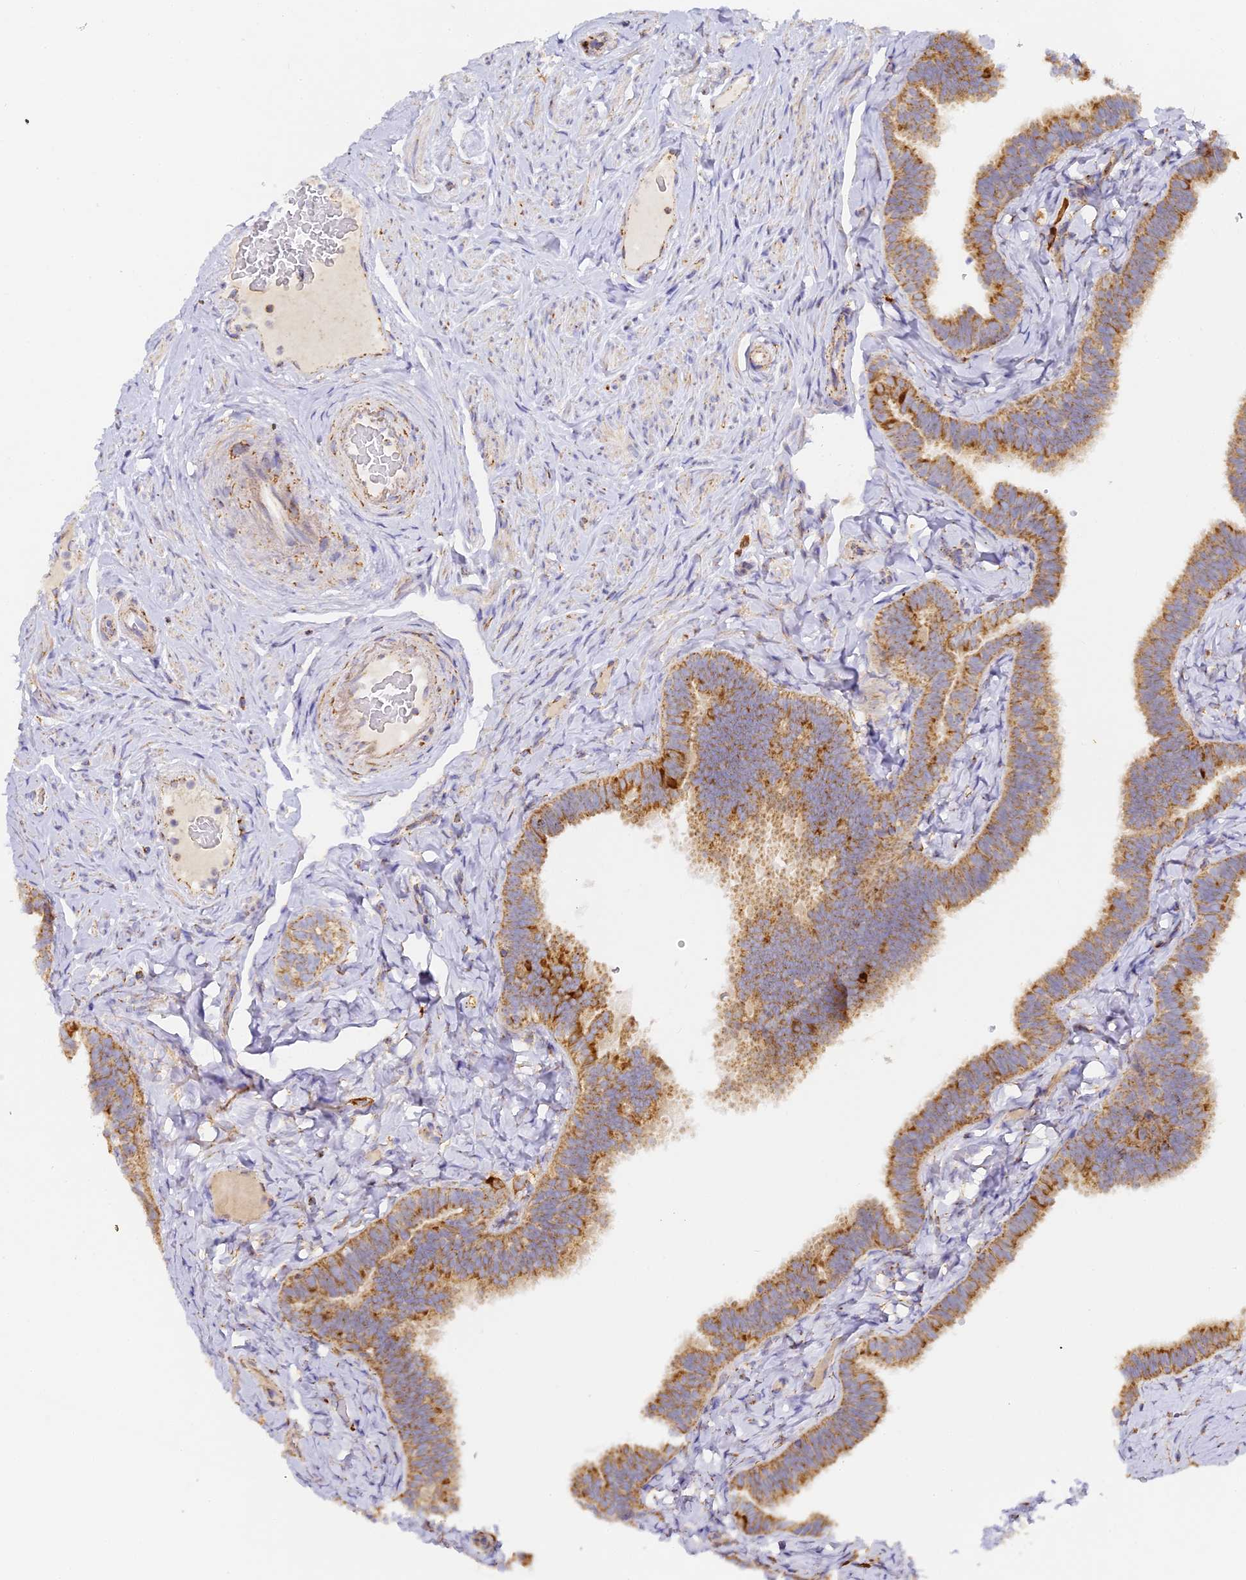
{"staining": {"intensity": "strong", "quantity": ">75%", "location": "cytoplasmic/membranous"}, "tissue": "fallopian tube", "cell_type": "Glandular cells", "image_type": "normal", "snomed": [{"axis": "morphology", "description": "Normal tissue, NOS"}, {"axis": "topography", "description": "Fallopian tube"}], "caption": "Protein staining of normal fallopian tube reveals strong cytoplasmic/membranous expression in approximately >75% of glandular cells. The staining is performed using DAB brown chromogen to label protein expression. The nuclei are counter-stained blue using hematoxylin.", "gene": "DONSON", "patient": {"sex": "female", "age": 65}}